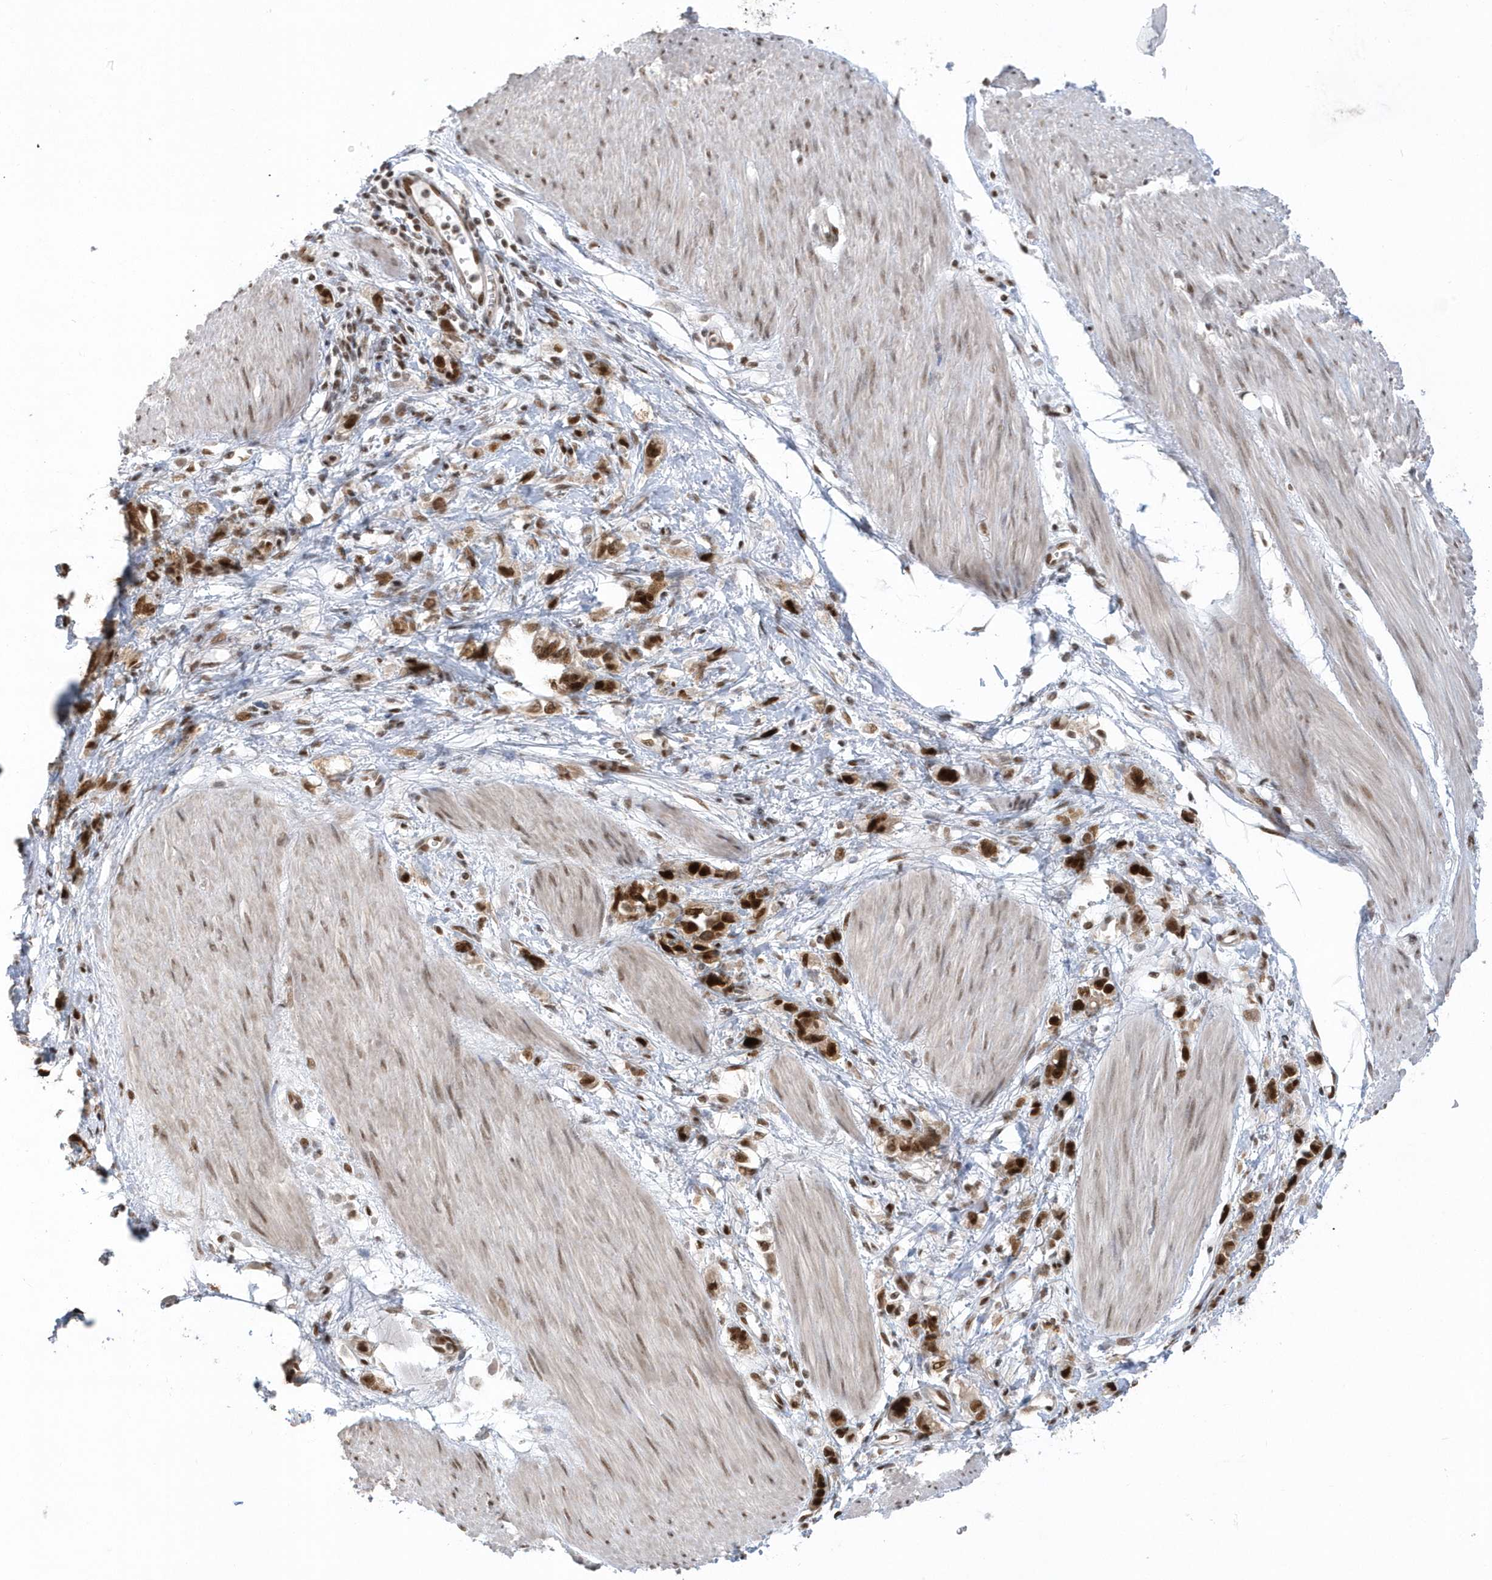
{"staining": {"intensity": "strong", "quantity": ">75%", "location": "nuclear"}, "tissue": "stomach cancer", "cell_type": "Tumor cells", "image_type": "cancer", "snomed": [{"axis": "morphology", "description": "Adenocarcinoma, NOS"}, {"axis": "topography", "description": "Stomach"}], "caption": "IHC staining of adenocarcinoma (stomach), which reveals high levels of strong nuclear expression in approximately >75% of tumor cells indicating strong nuclear protein positivity. The staining was performed using DAB (brown) for protein detection and nuclei were counterstained in hematoxylin (blue).", "gene": "SEPHS1", "patient": {"sex": "female", "age": 76}}